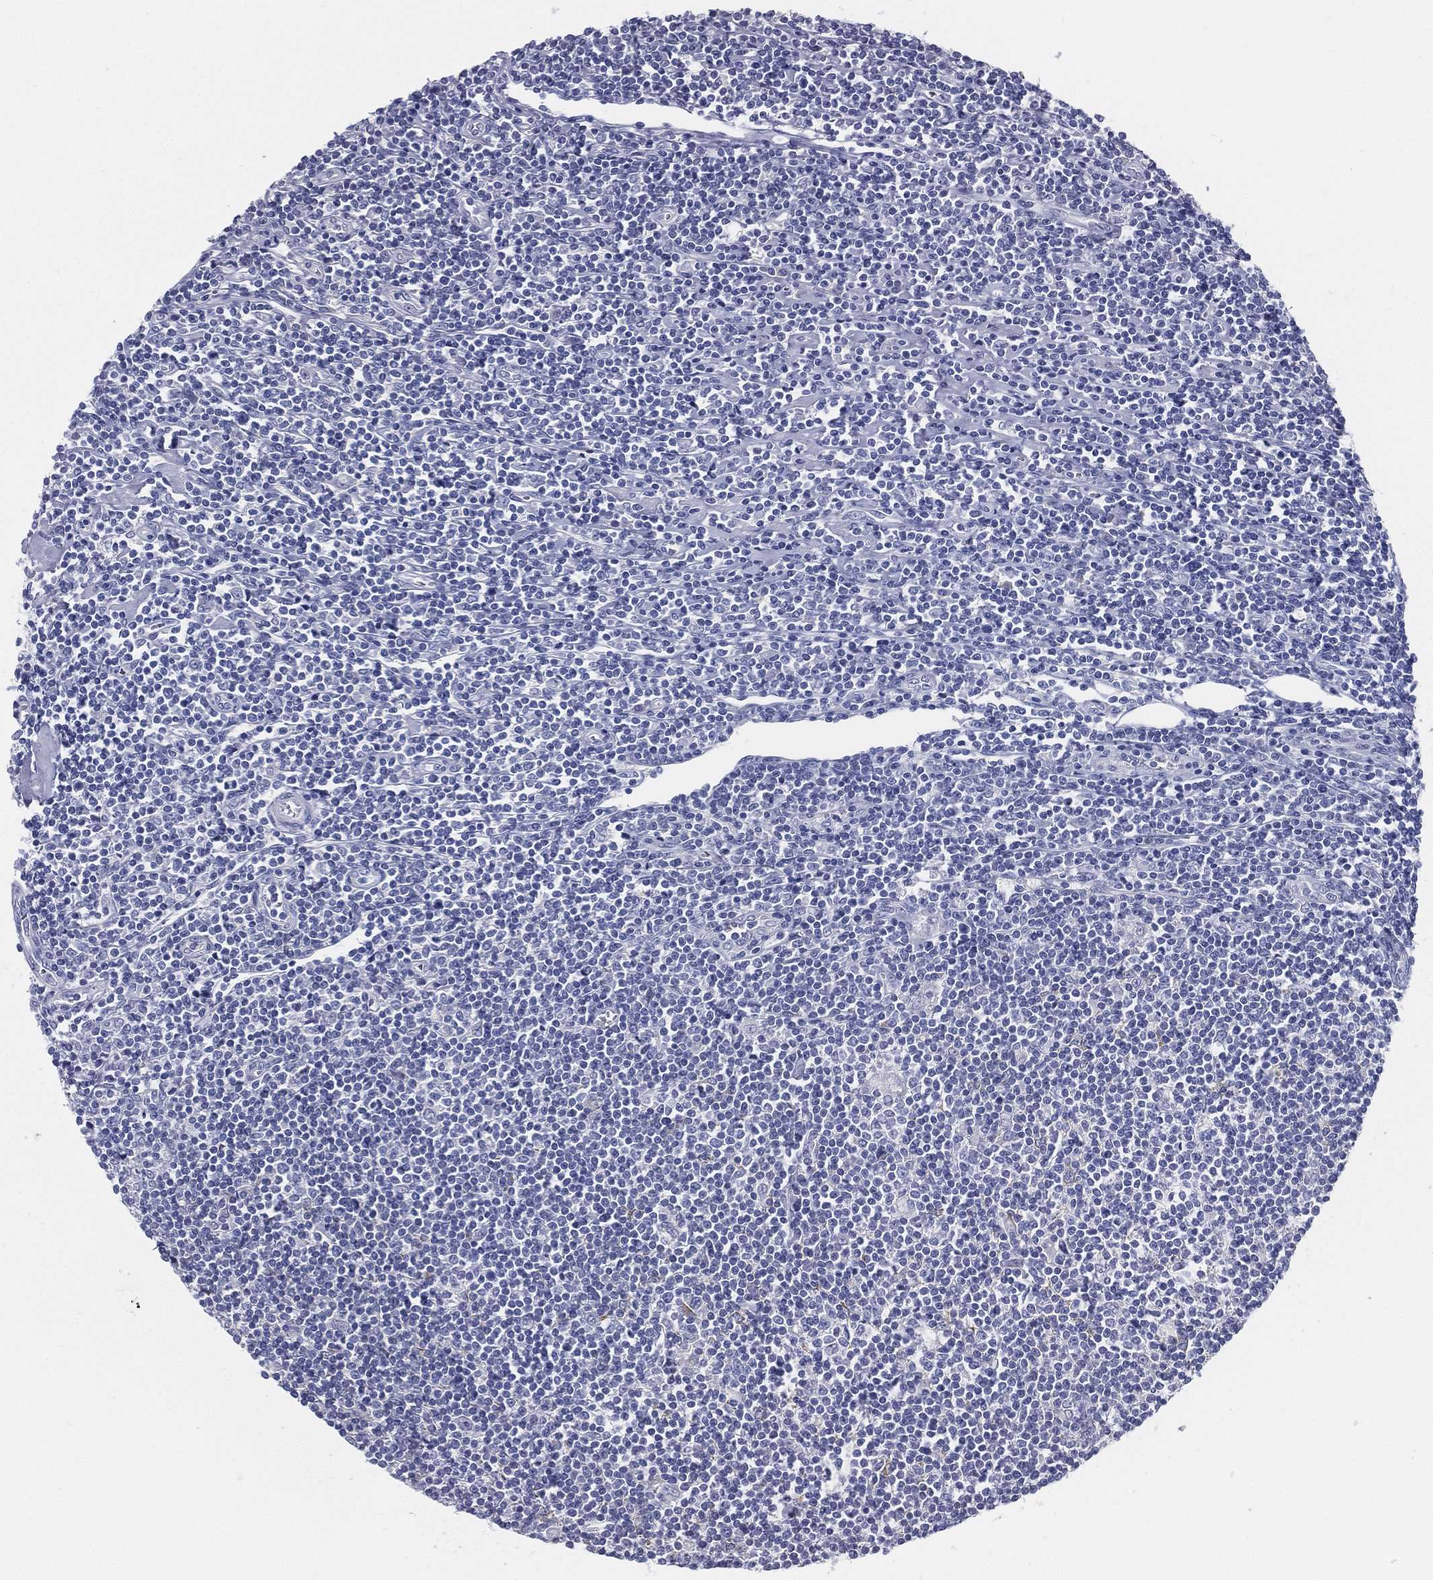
{"staining": {"intensity": "negative", "quantity": "none", "location": "none"}, "tissue": "lymphoma", "cell_type": "Tumor cells", "image_type": "cancer", "snomed": [{"axis": "morphology", "description": "Hodgkin's disease, NOS"}, {"axis": "topography", "description": "Lymph node"}], "caption": "This is an IHC image of lymphoma. There is no expression in tumor cells.", "gene": "STS", "patient": {"sex": "male", "age": 40}}